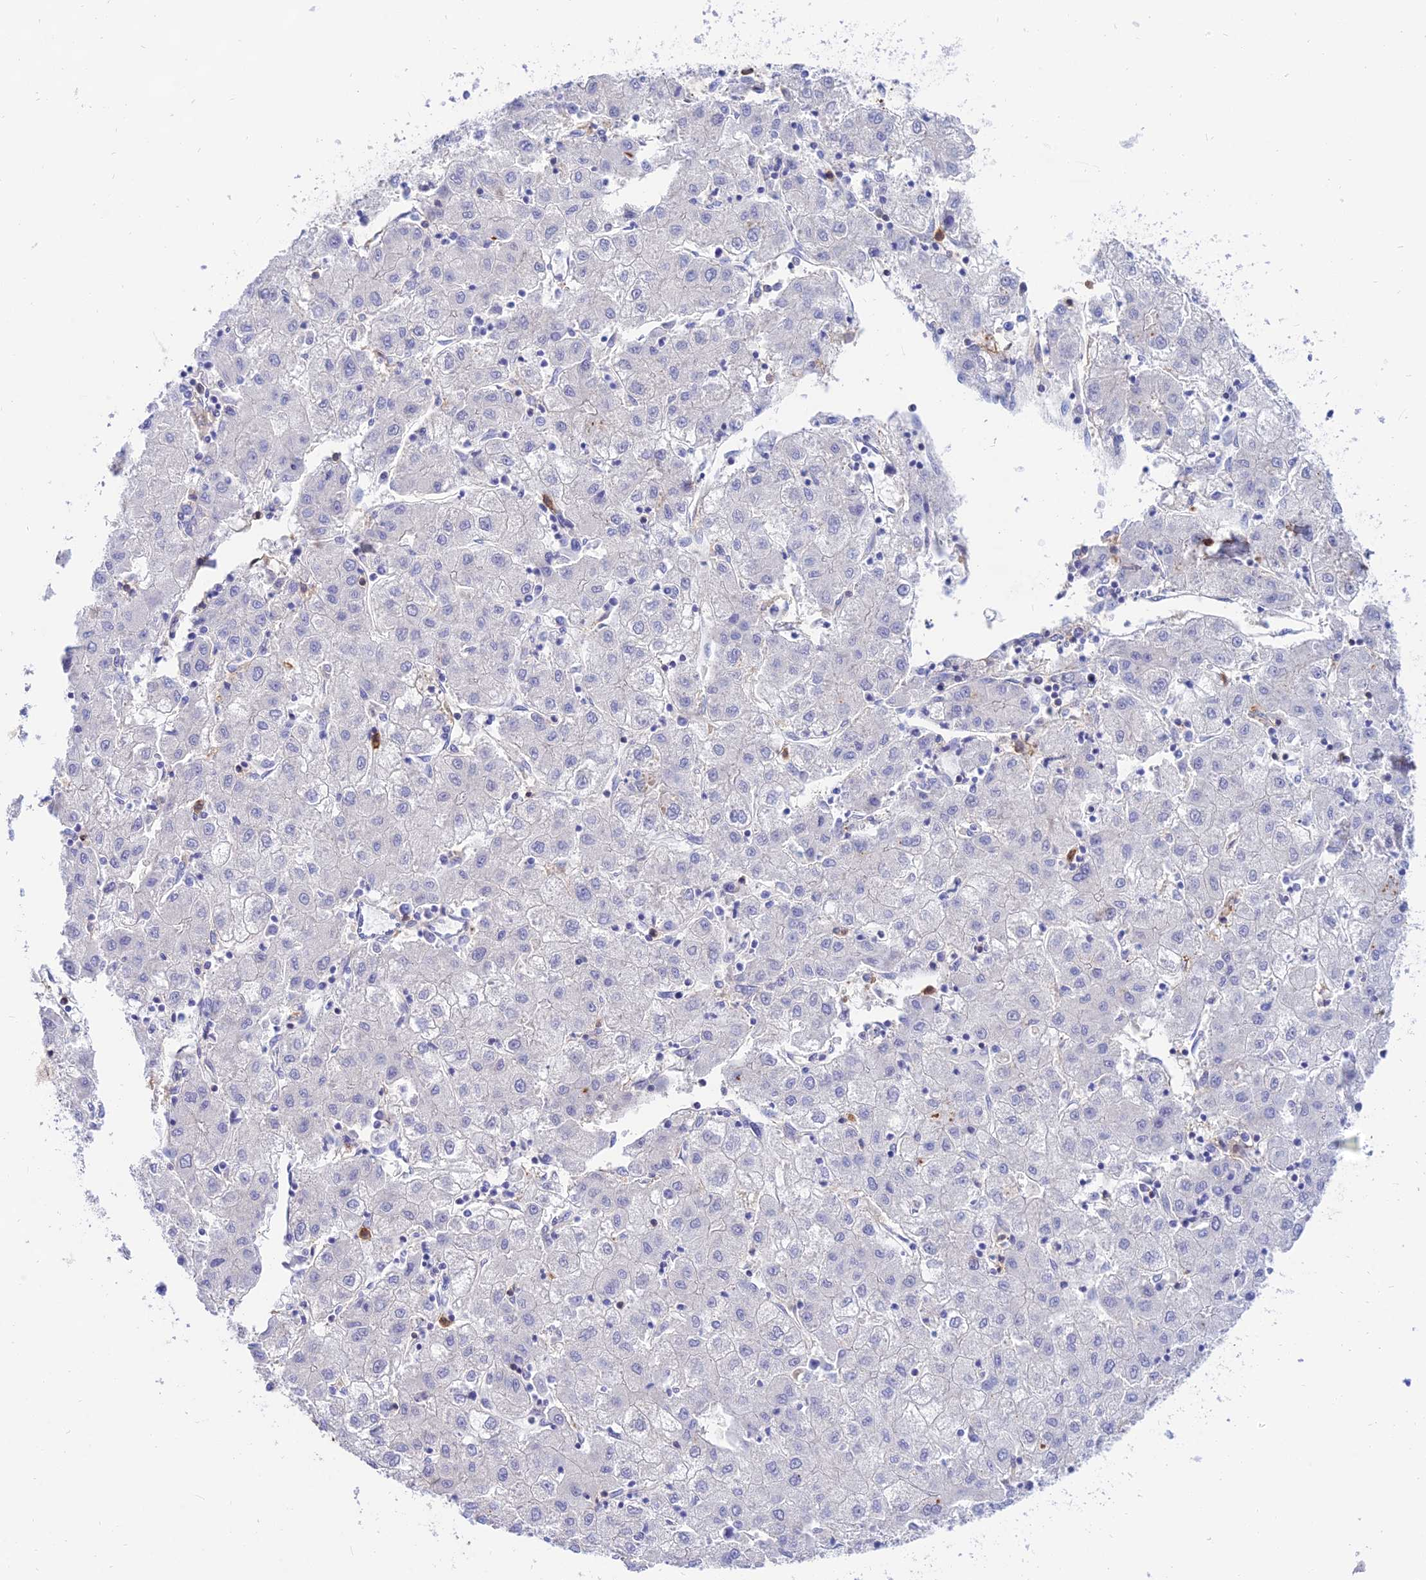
{"staining": {"intensity": "negative", "quantity": "none", "location": "none"}, "tissue": "liver cancer", "cell_type": "Tumor cells", "image_type": "cancer", "snomed": [{"axis": "morphology", "description": "Carcinoma, Hepatocellular, NOS"}, {"axis": "topography", "description": "Liver"}], "caption": "Tumor cells are negative for brown protein staining in liver cancer (hepatocellular carcinoma). (DAB (3,3'-diaminobenzidine) immunohistochemistry, high magnification).", "gene": "SREK1IP1", "patient": {"sex": "male", "age": 72}}